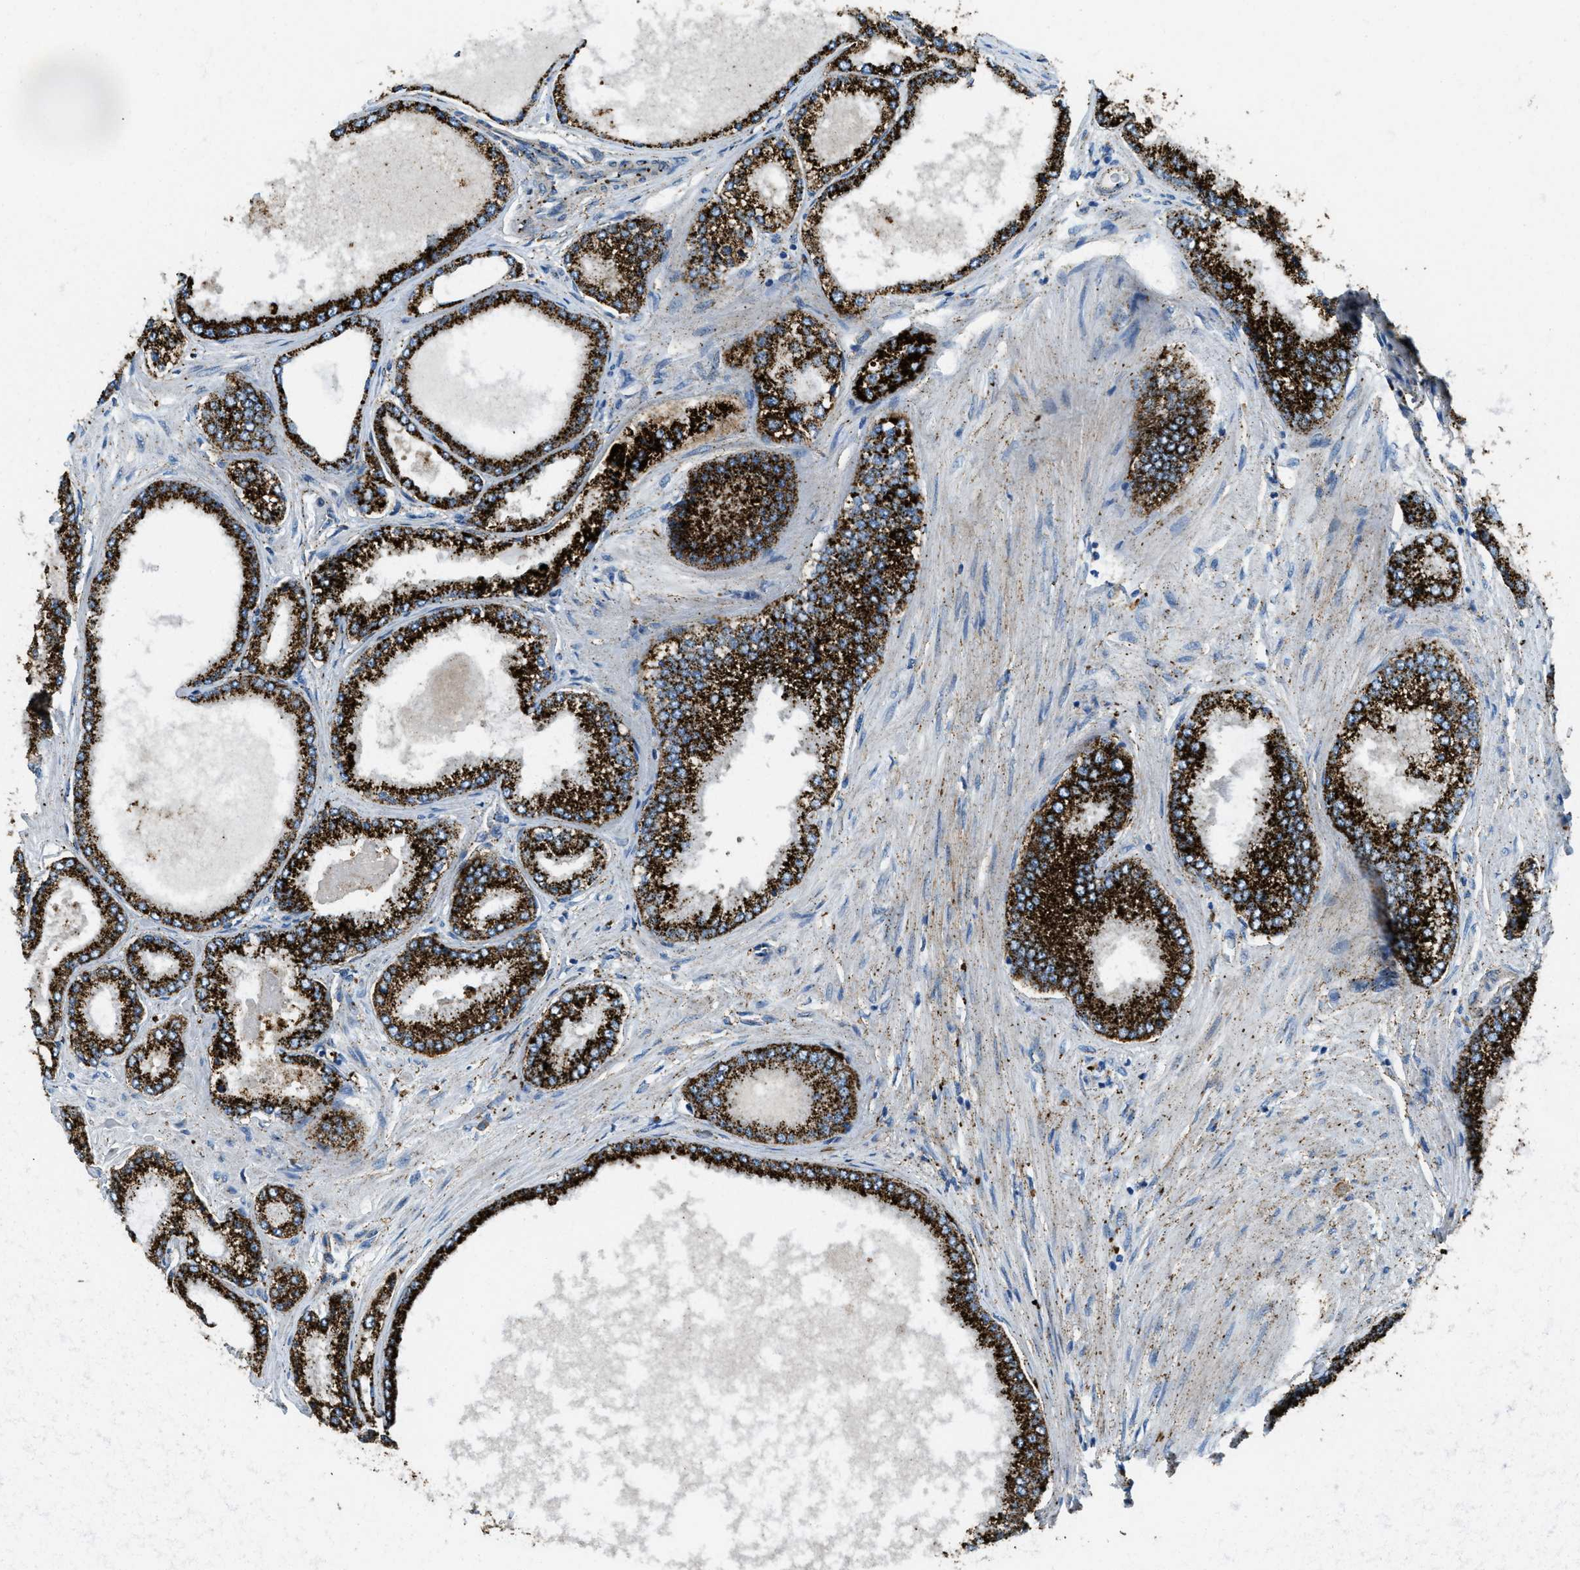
{"staining": {"intensity": "strong", "quantity": ">75%", "location": "cytoplasmic/membranous"}, "tissue": "prostate cancer", "cell_type": "Tumor cells", "image_type": "cancer", "snomed": [{"axis": "morphology", "description": "Adenocarcinoma, High grade"}, {"axis": "topography", "description": "Prostate"}], "caption": "Brown immunohistochemical staining in human prostate cancer reveals strong cytoplasmic/membranous expression in about >75% of tumor cells.", "gene": "SCARB2", "patient": {"sex": "male", "age": 61}}